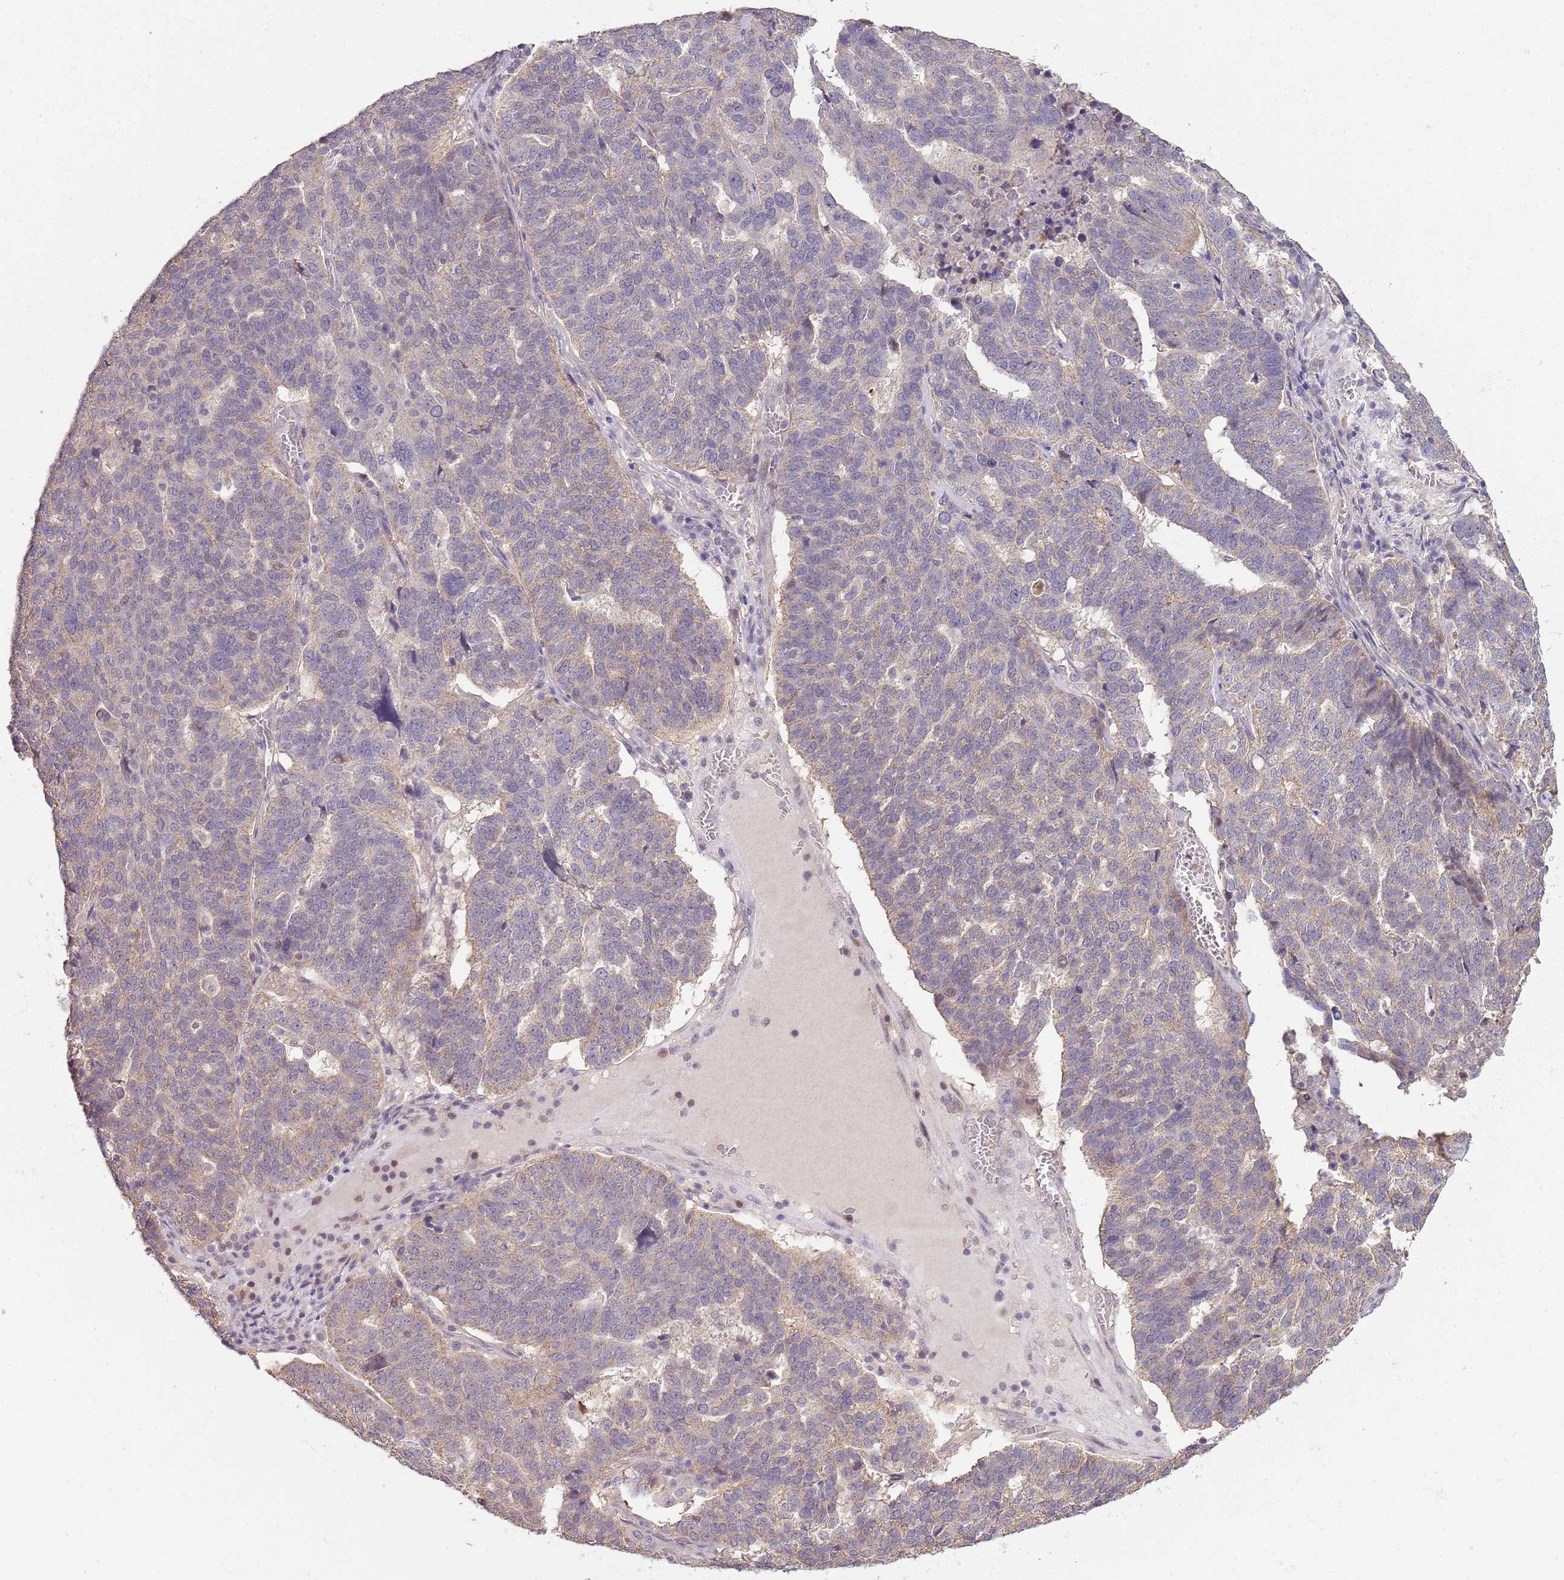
{"staining": {"intensity": "weak", "quantity": "<25%", "location": "cytoplasmic/membranous"}, "tissue": "ovarian cancer", "cell_type": "Tumor cells", "image_type": "cancer", "snomed": [{"axis": "morphology", "description": "Cystadenocarcinoma, serous, NOS"}, {"axis": "topography", "description": "Ovary"}], "caption": "This image is of serous cystadenocarcinoma (ovarian) stained with immunohistochemistry (IHC) to label a protein in brown with the nuclei are counter-stained blue. There is no staining in tumor cells.", "gene": "TEKT4", "patient": {"sex": "female", "age": 59}}